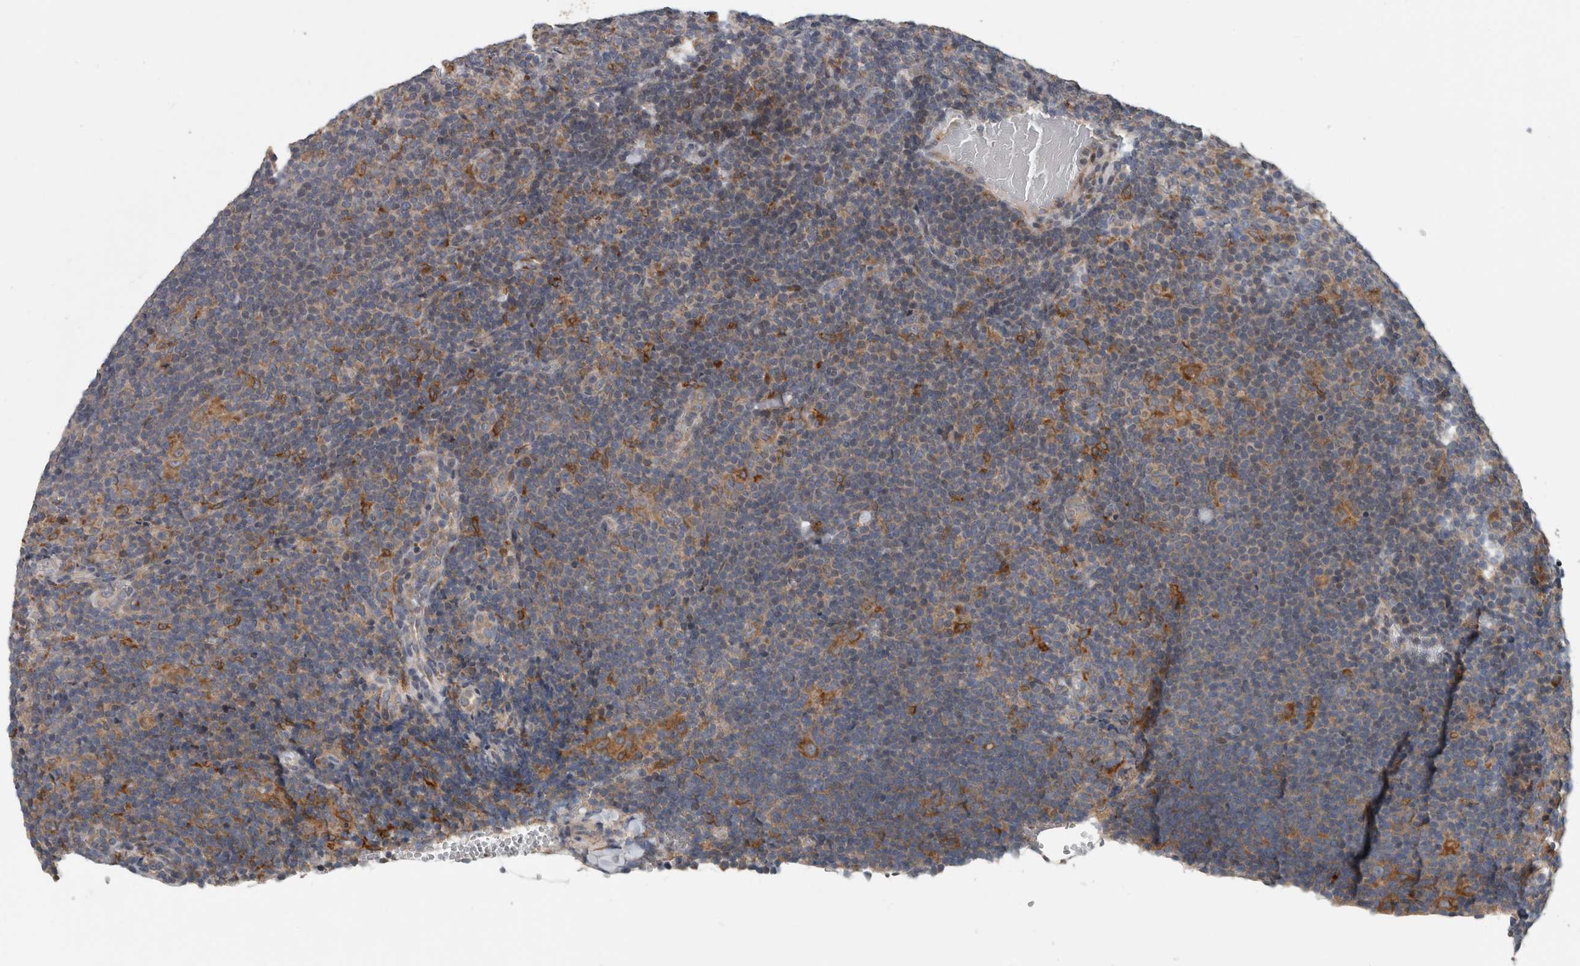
{"staining": {"intensity": "moderate", "quantity": ">75%", "location": "cytoplasmic/membranous"}, "tissue": "lymphoma", "cell_type": "Tumor cells", "image_type": "cancer", "snomed": [{"axis": "morphology", "description": "Hodgkin's disease, NOS"}, {"axis": "topography", "description": "Lymph node"}], "caption": "Human lymphoma stained with a protein marker displays moderate staining in tumor cells.", "gene": "TMEM199", "patient": {"sex": "female", "age": 57}}